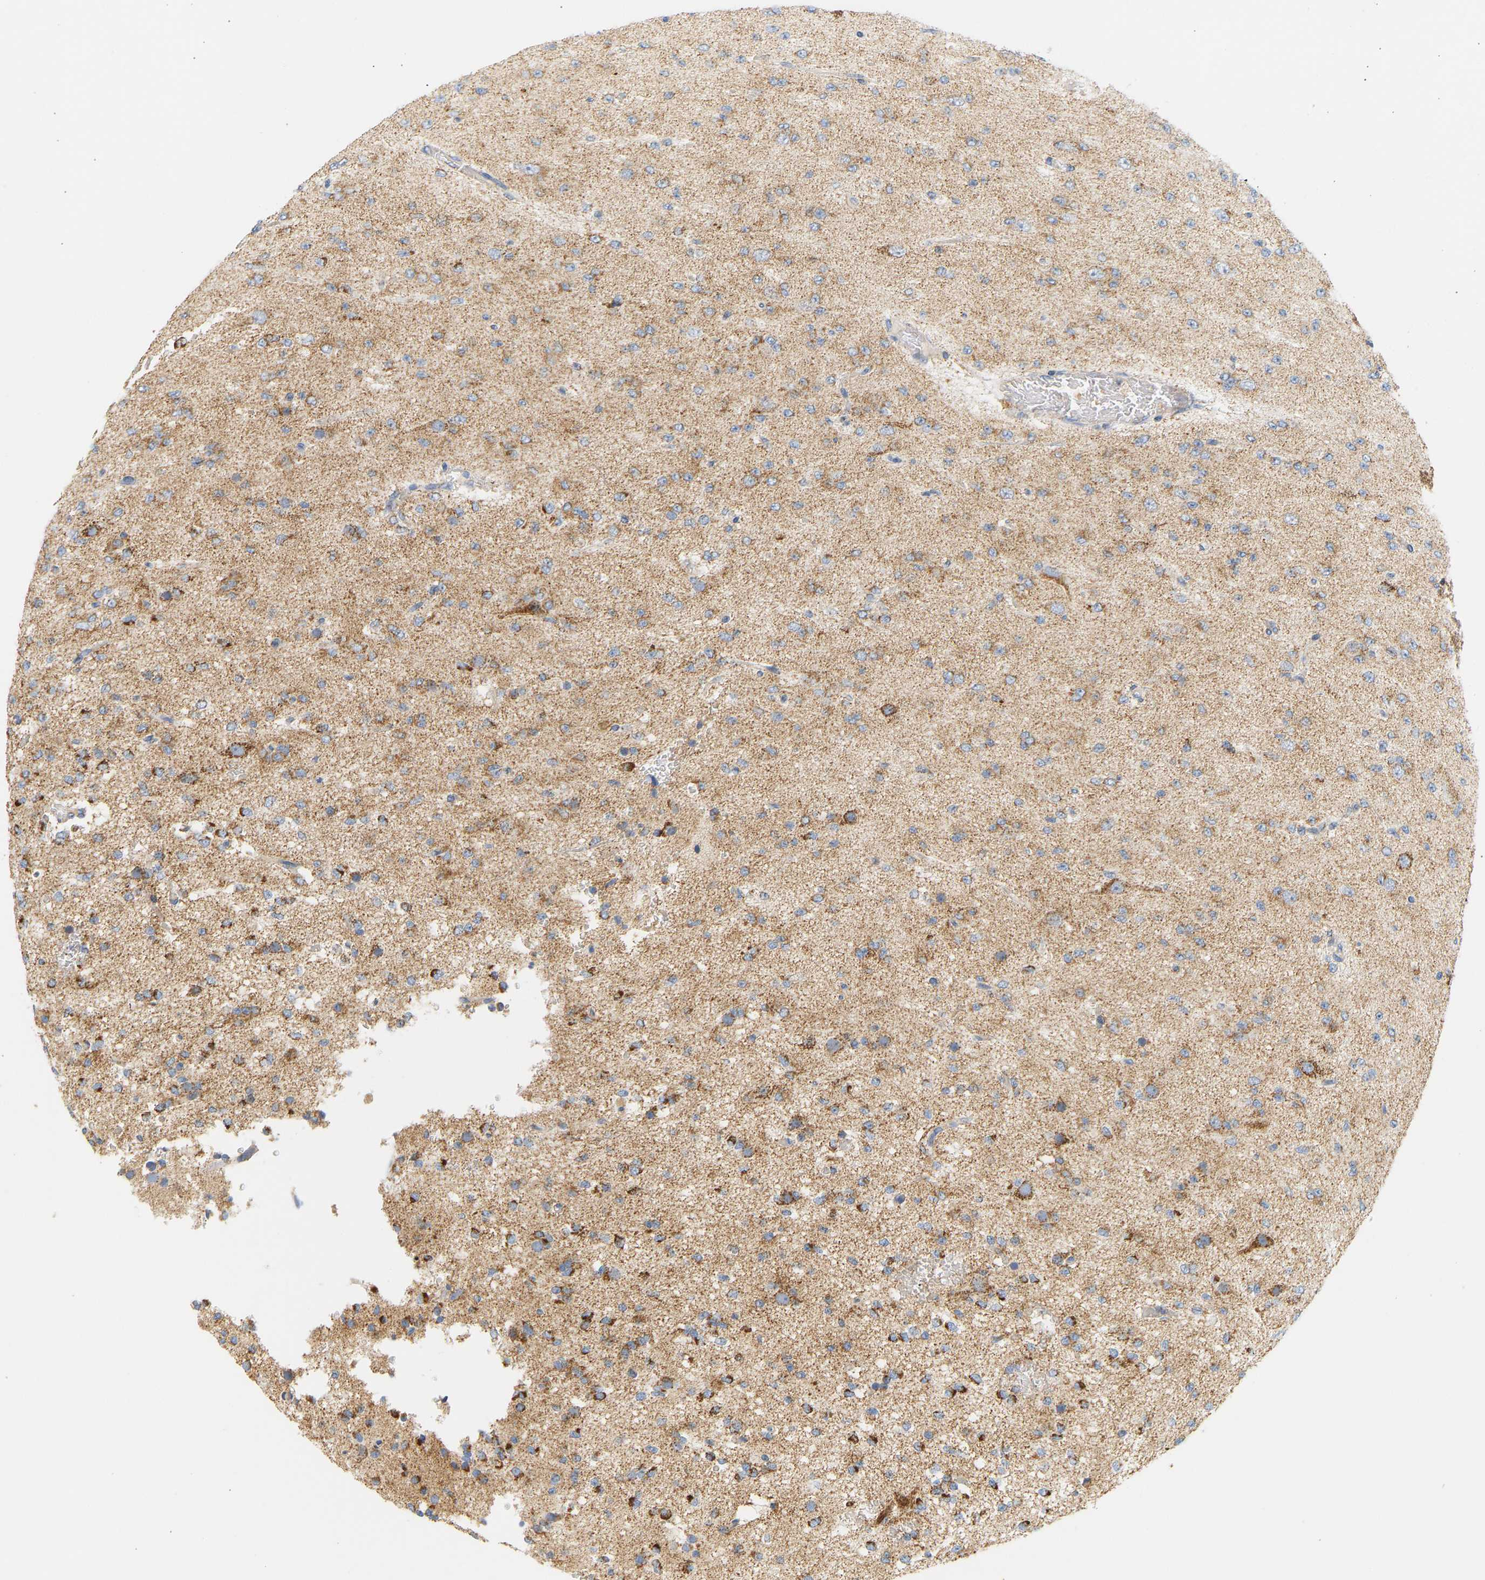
{"staining": {"intensity": "moderate", "quantity": ">75%", "location": "cytoplasmic/membranous"}, "tissue": "glioma", "cell_type": "Tumor cells", "image_type": "cancer", "snomed": [{"axis": "morphology", "description": "Glioma, malignant, Low grade"}, {"axis": "topography", "description": "Brain"}], "caption": "Immunohistochemistry (IHC) (DAB (3,3'-diaminobenzidine)) staining of human low-grade glioma (malignant) exhibits moderate cytoplasmic/membranous protein positivity in about >75% of tumor cells.", "gene": "GRPEL2", "patient": {"sex": "male", "age": 38}}